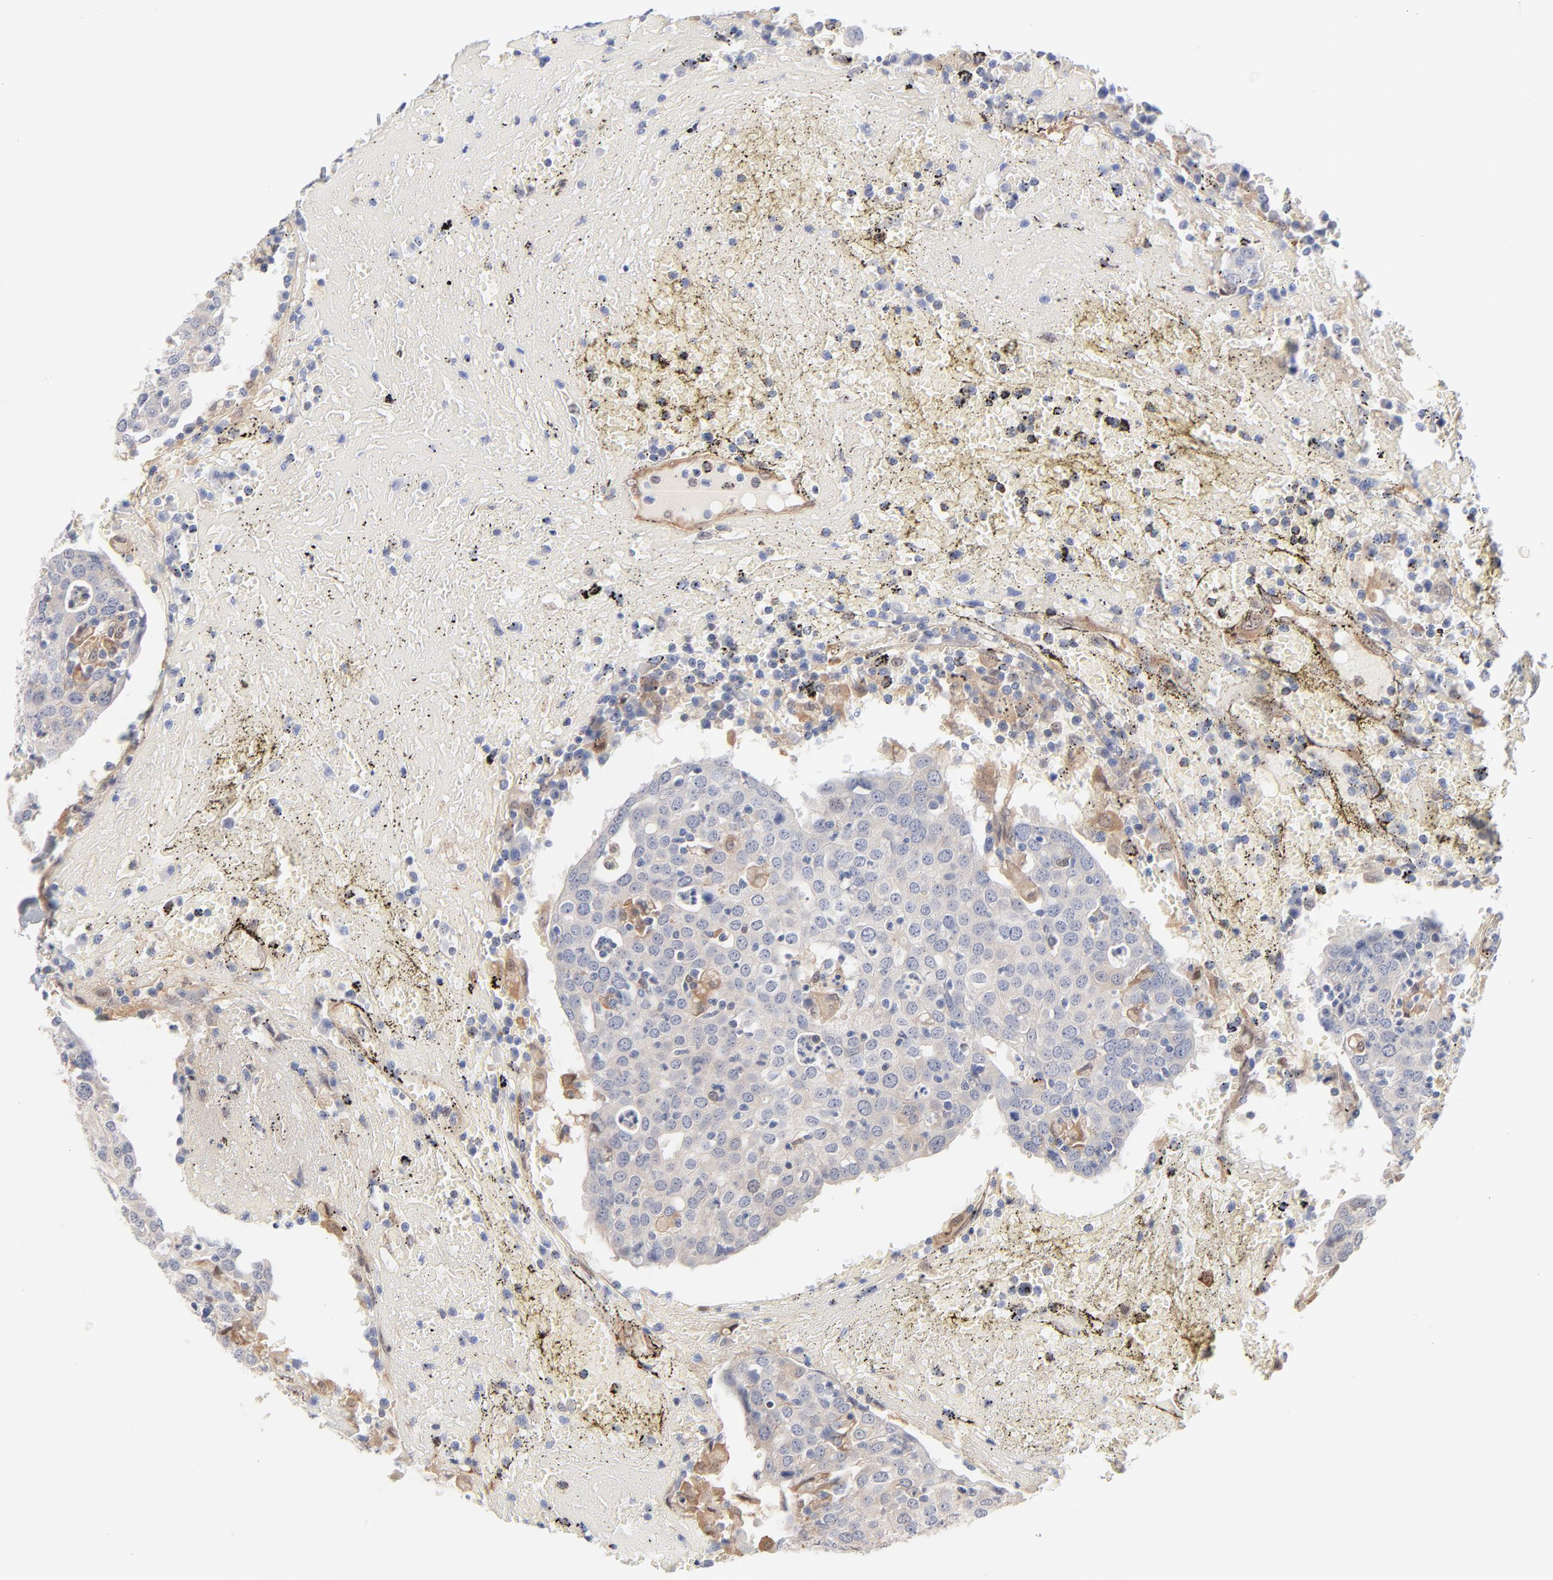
{"staining": {"intensity": "moderate", "quantity": ">75%", "location": "cytoplasmic/membranous"}, "tissue": "head and neck cancer", "cell_type": "Tumor cells", "image_type": "cancer", "snomed": [{"axis": "morphology", "description": "Adenocarcinoma, NOS"}, {"axis": "topography", "description": "Salivary gland"}, {"axis": "topography", "description": "Head-Neck"}], "caption": "A brown stain shows moderate cytoplasmic/membranous staining of a protein in head and neck adenocarcinoma tumor cells.", "gene": "ARRB1", "patient": {"sex": "female", "age": 65}}